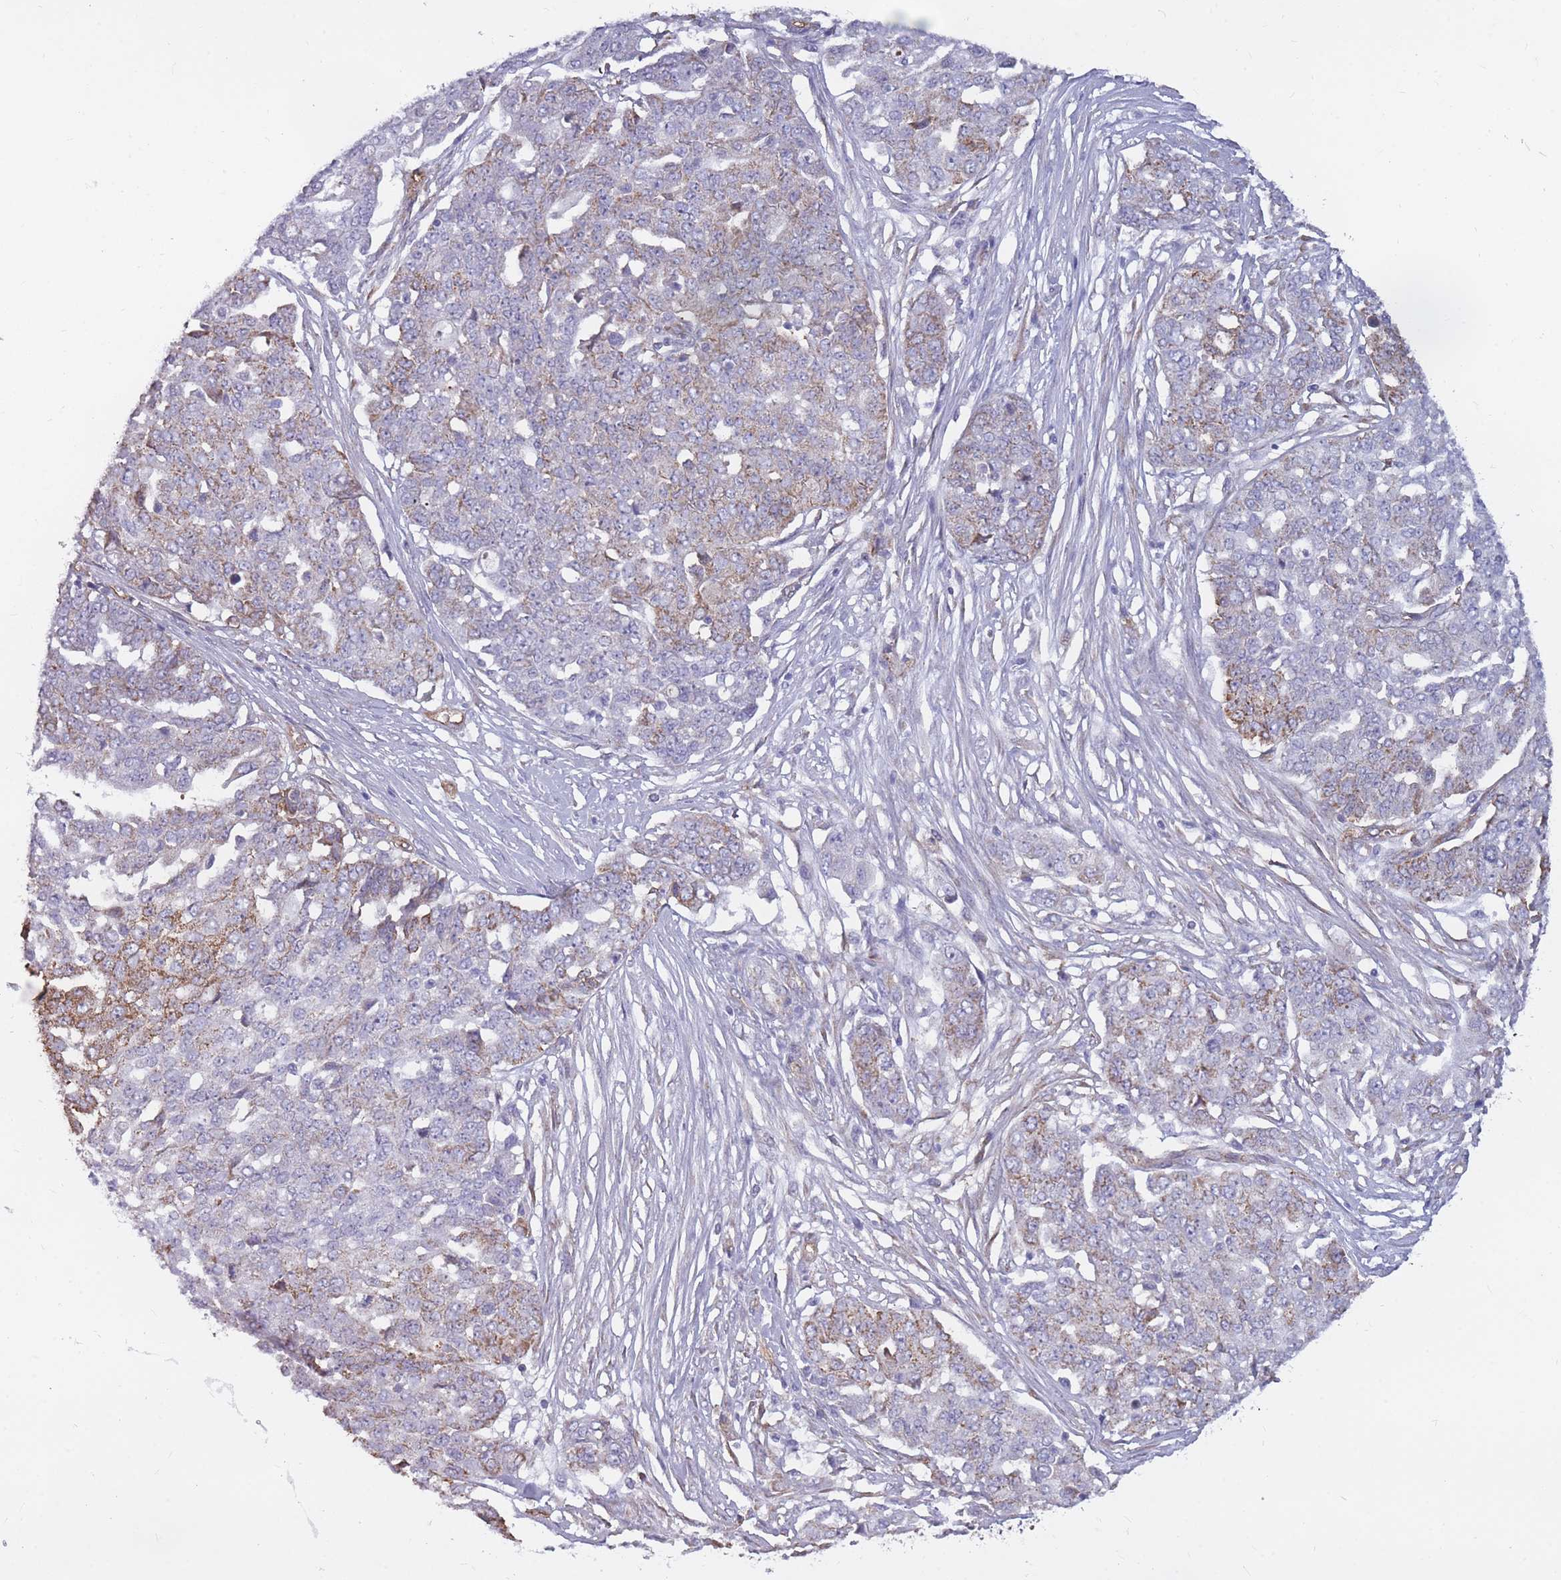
{"staining": {"intensity": "moderate", "quantity": "<25%", "location": "cytoplasmic/membranous"}, "tissue": "ovarian cancer", "cell_type": "Tumor cells", "image_type": "cancer", "snomed": [{"axis": "morphology", "description": "Cystadenocarcinoma, serous, NOS"}, {"axis": "topography", "description": "Soft tissue"}, {"axis": "topography", "description": "Ovary"}], "caption": "Human ovarian cancer stained with a protein marker displays moderate staining in tumor cells.", "gene": "GNA11", "patient": {"sex": "female", "age": 57}}